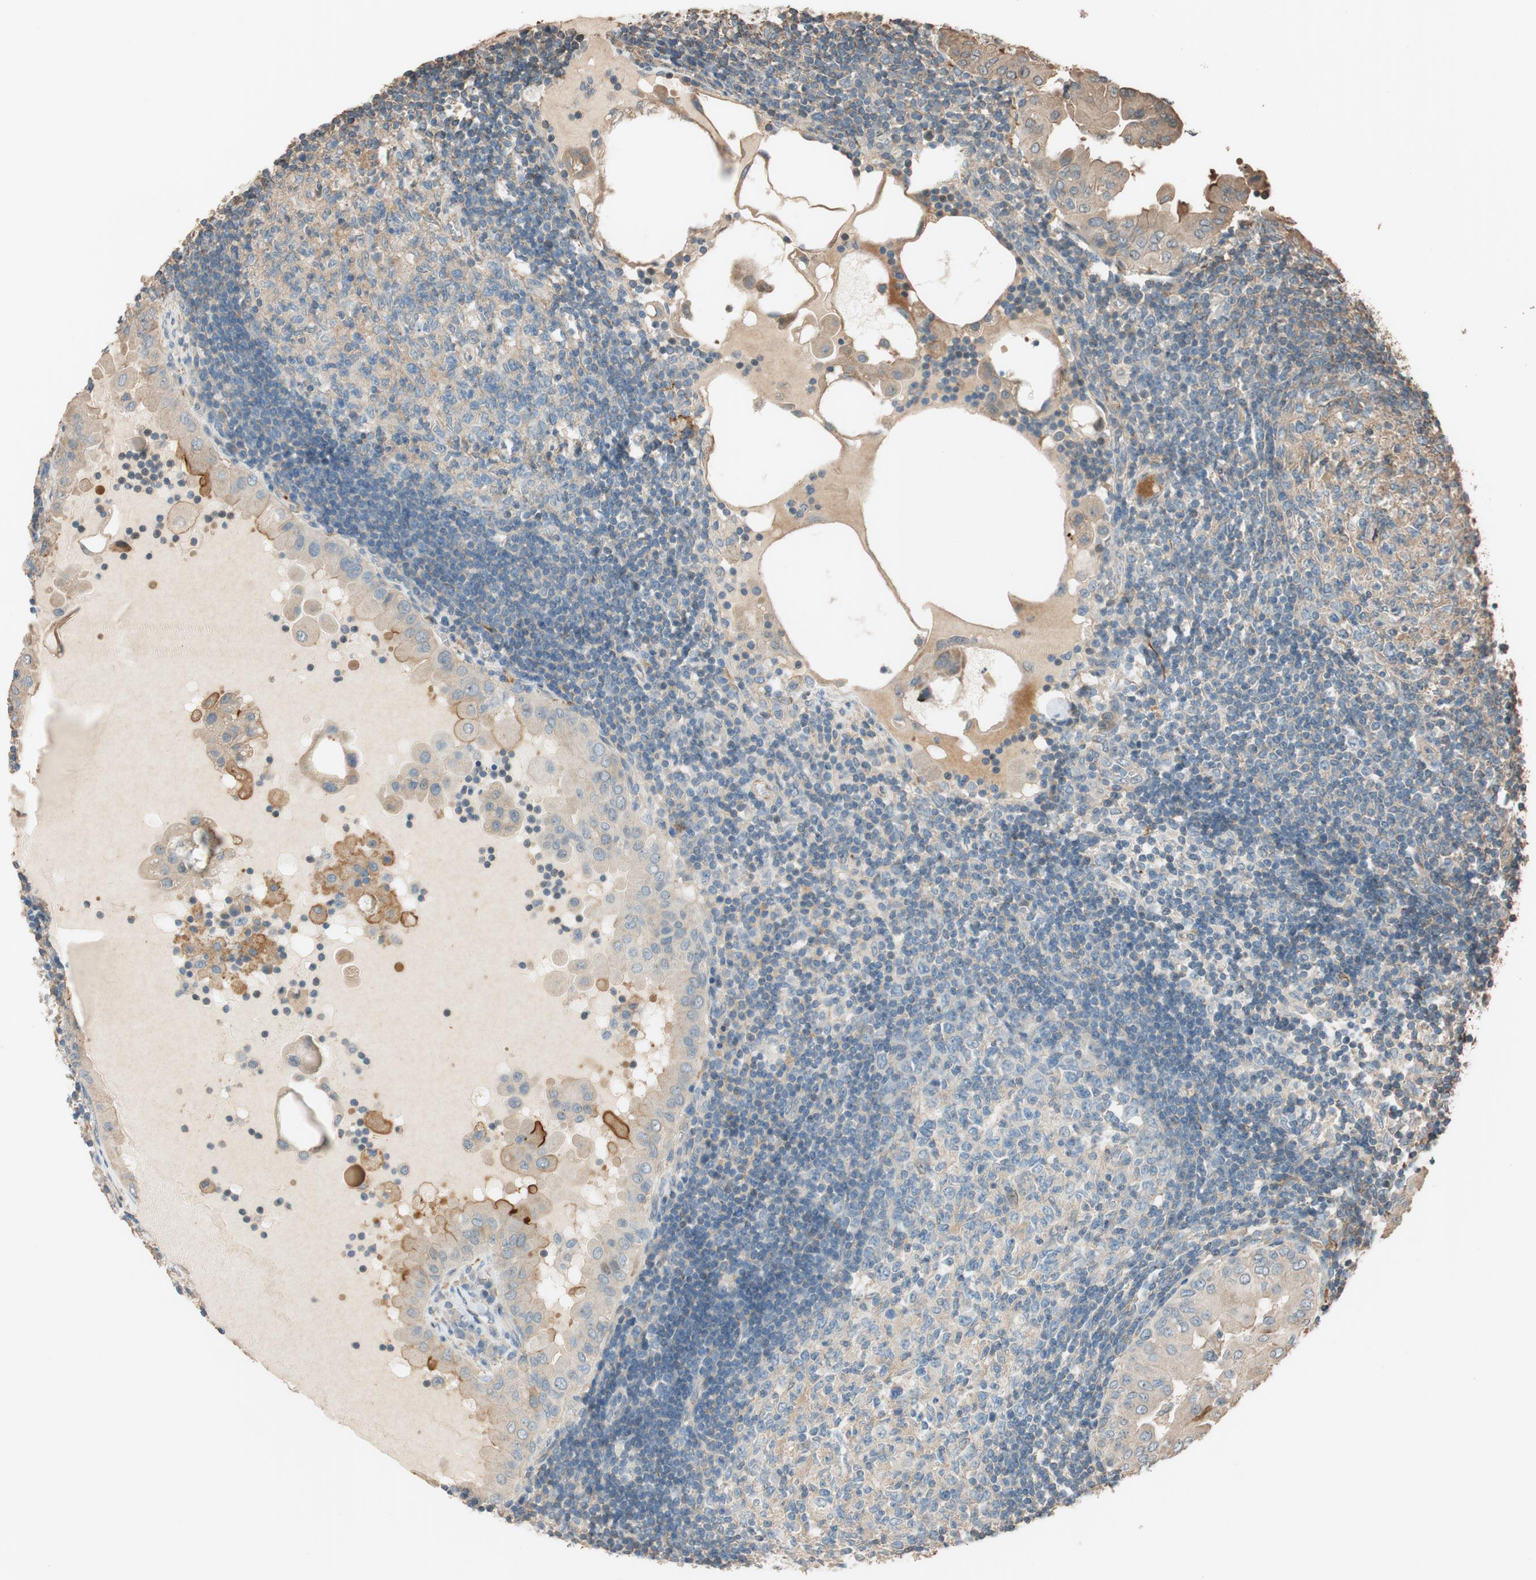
{"staining": {"intensity": "weak", "quantity": ">75%", "location": "cytoplasmic/membranous"}, "tissue": "thyroid cancer", "cell_type": "Tumor cells", "image_type": "cancer", "snomed": [{"axis": "morphology", "description": "Papillary adenocarcinoma, NOS"}, {"axis": "topography", "description": "Thyroid gland"}], "caption": "IHC image of neoplastic tissue: thyroid cancer stained using immunohistochemistry displays low levels of weak protein expression localized specifically in the cytoplasmic/membranous of tumor cells, appearing as a cytoplasmic/membranous brown color.", "gene": "MST1R", "patient": {"sex": "male", "age": 33}}